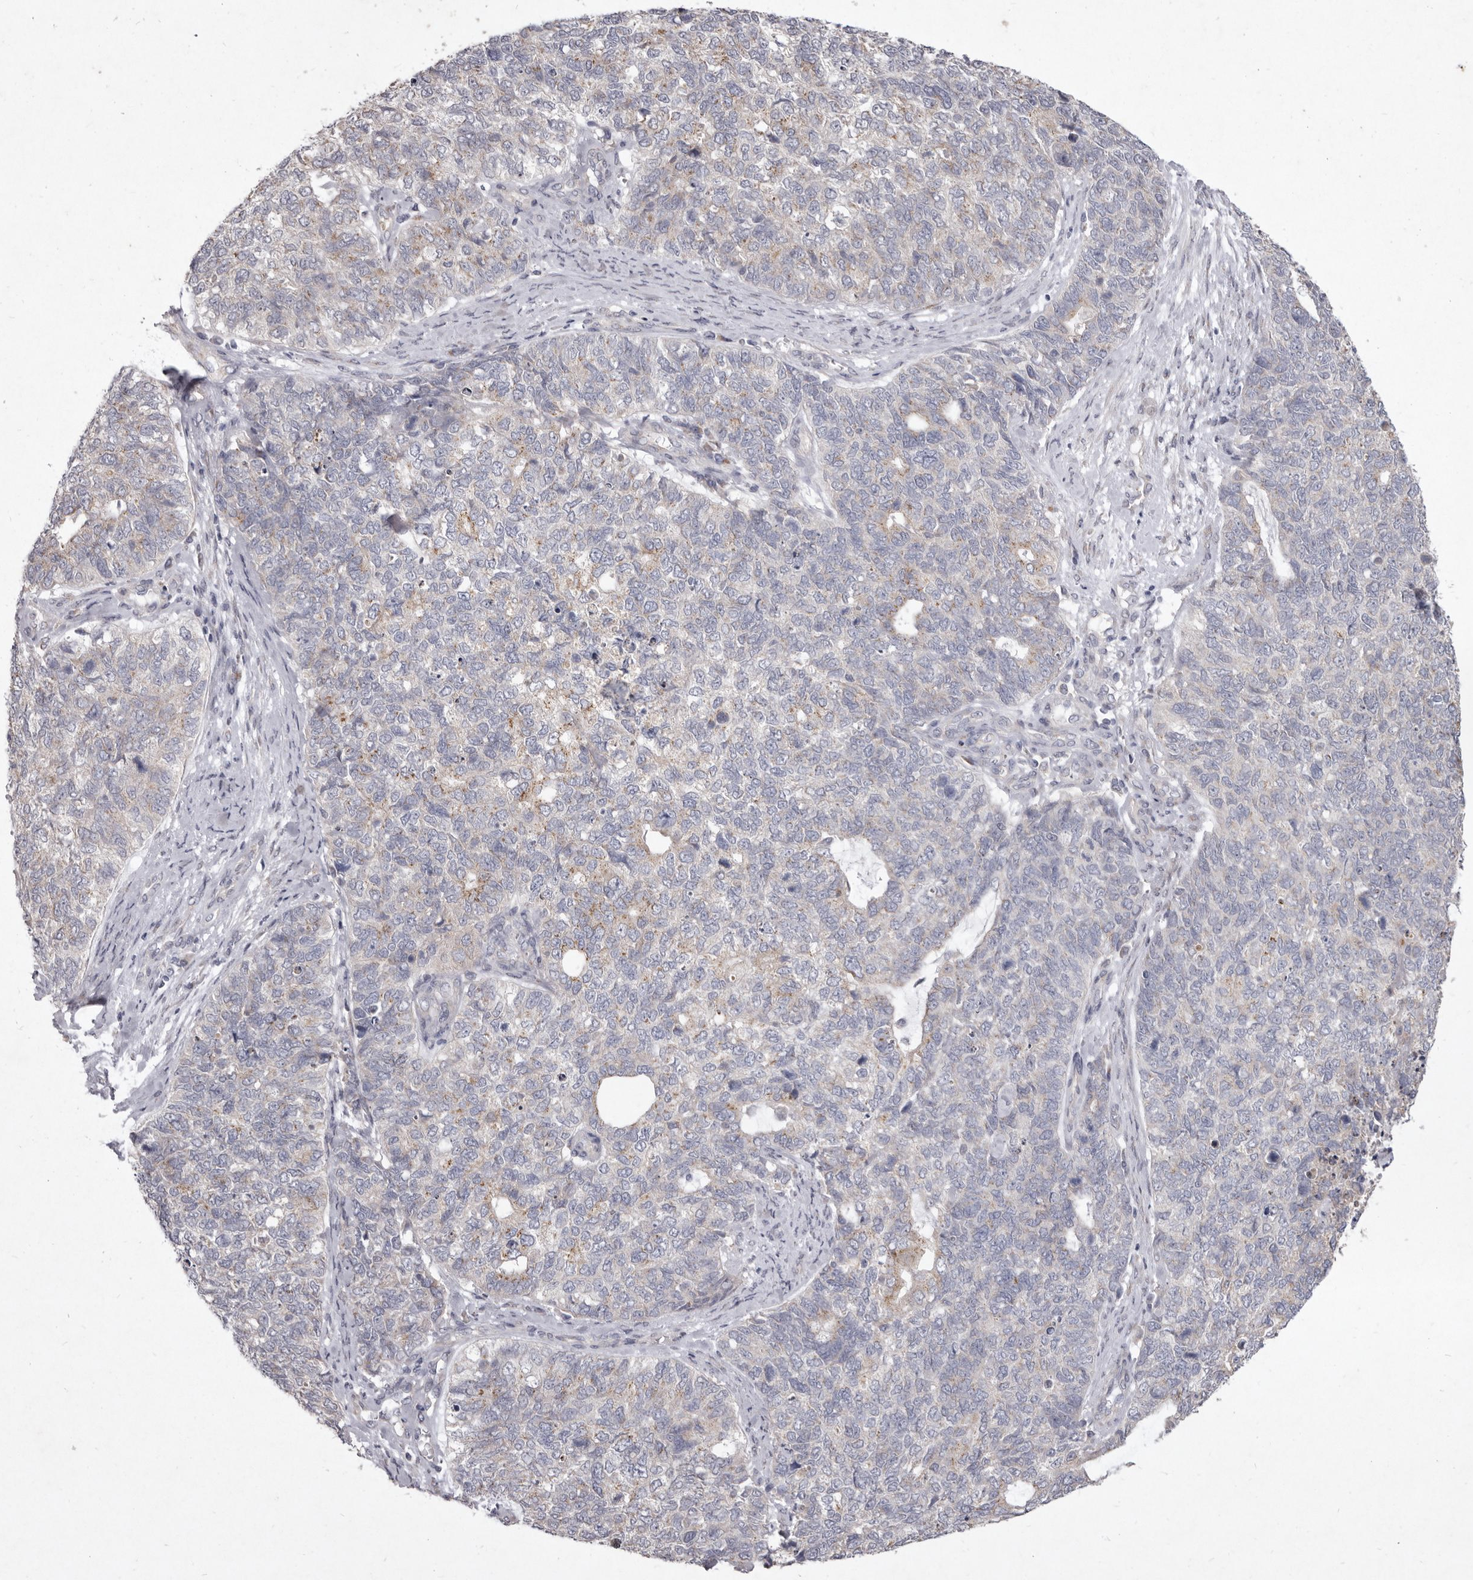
{"staining": {"intensity": "weak", "quantity": "<25%", "location": "cytoplasmic/membranous"}, "tissue": "cervical cancer", "cell_type": "Tumor cells", "image_type": "cancer", "snomed": [{"axis": "morphology", "description": "Squamous cell carcinoma, NOS"}, {"axis": "topography", "description": "Cervix"}], "caption": "Tumor cells show no significant positivity in cervical squamous cell carcinoma.", "gene": "P2RX6", "patient": {"sex": "female", "age": 63}}